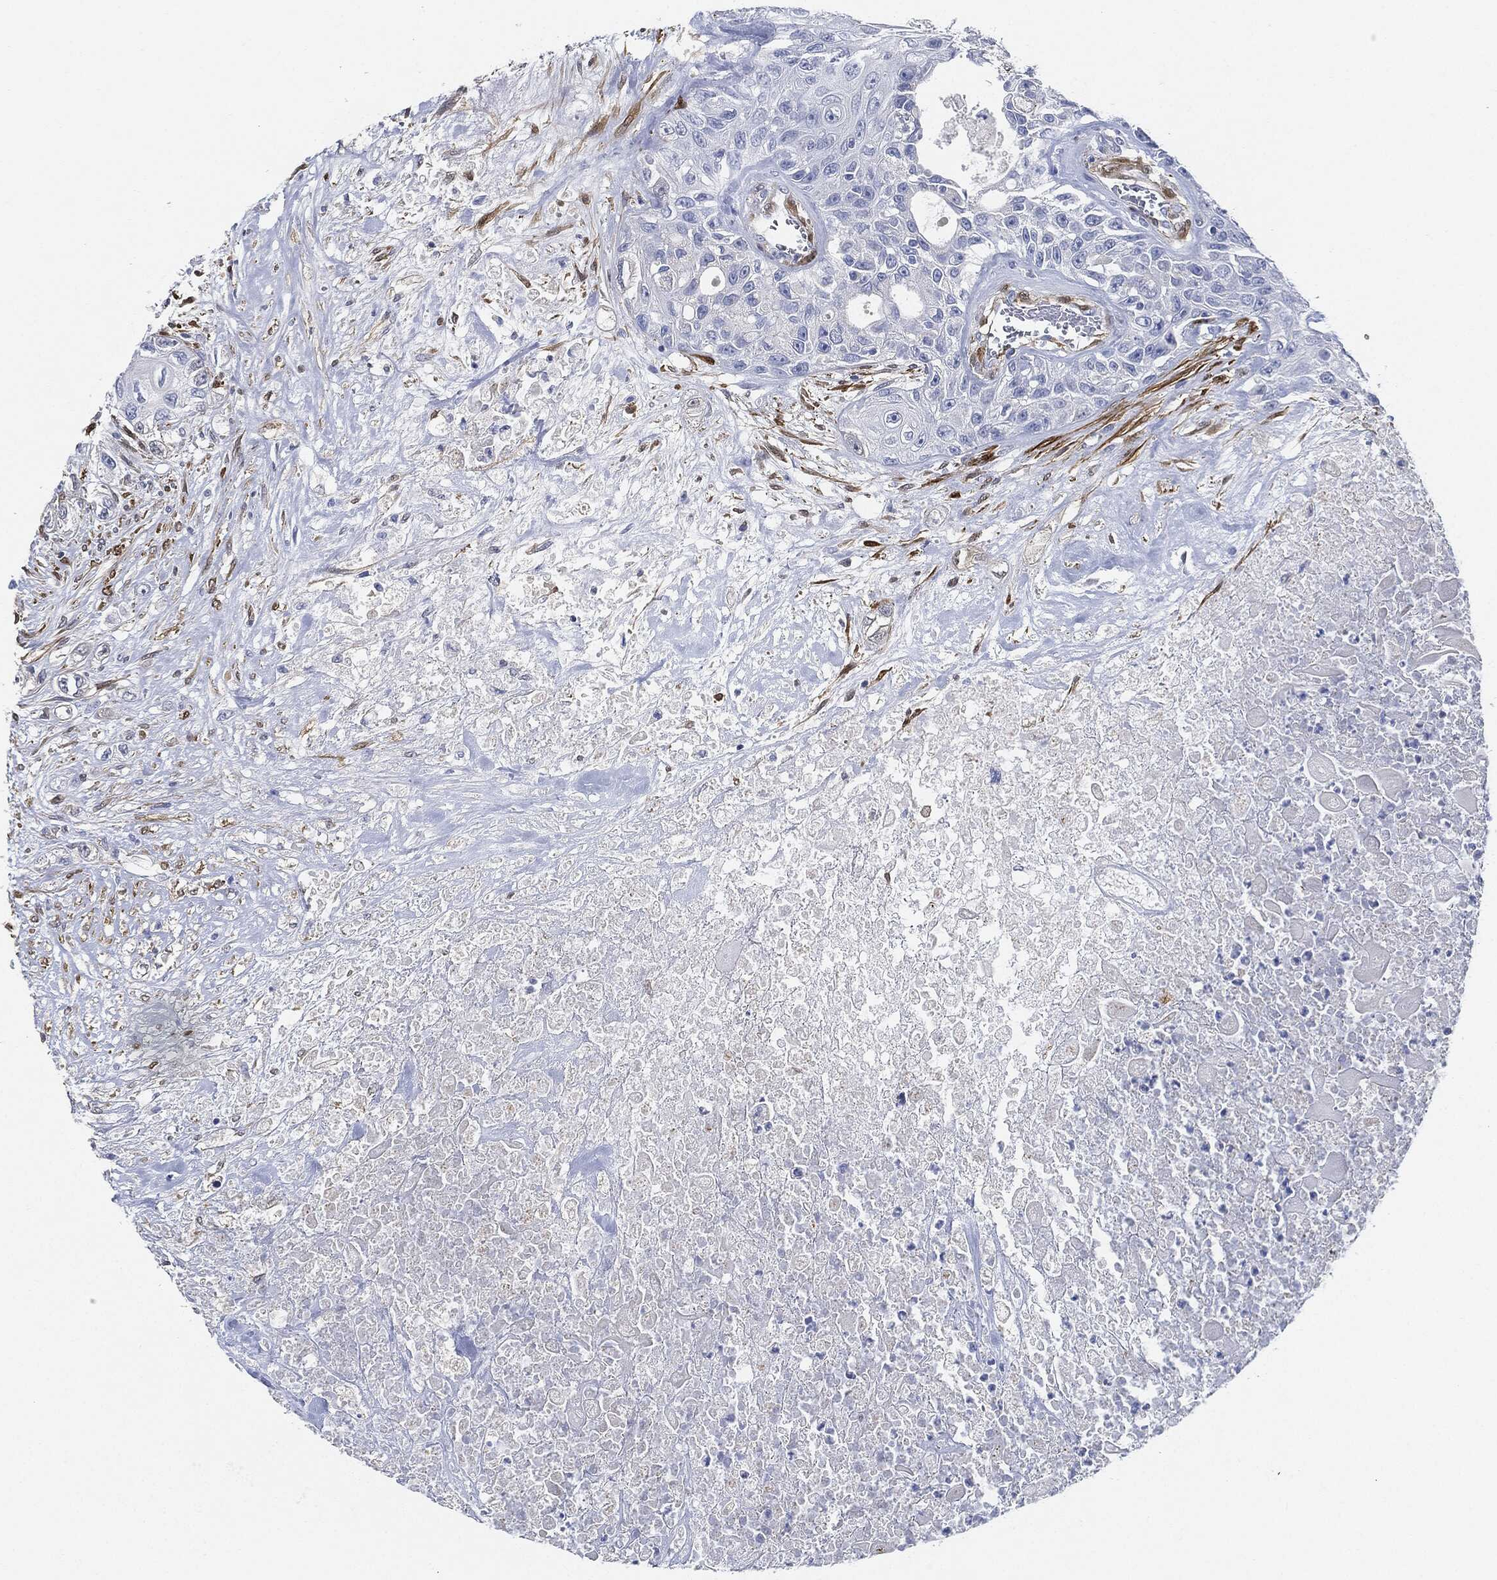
{"staining": {"intensity": "negative", "quantity": "none", "location": "none"}, "tissue": "urothelial cancer", "cell_type": "Tumor cells", "image_type": "cancer", "snomed": [{"axis": "morphology", "description": "Urothelial carcinoma, High grade"}, {"axis": "topography", "description": "Urinary bladder"}], "caption": "Immunohistochemistry (IHC) histopathology image of neoplastic tissue: urothelial carcinoma (high-grade) stained with DAB exhibits no significant protein expression in tumor cells.", "gene": "TAGLN", "patient": {"sex": "female", "age": 56}}